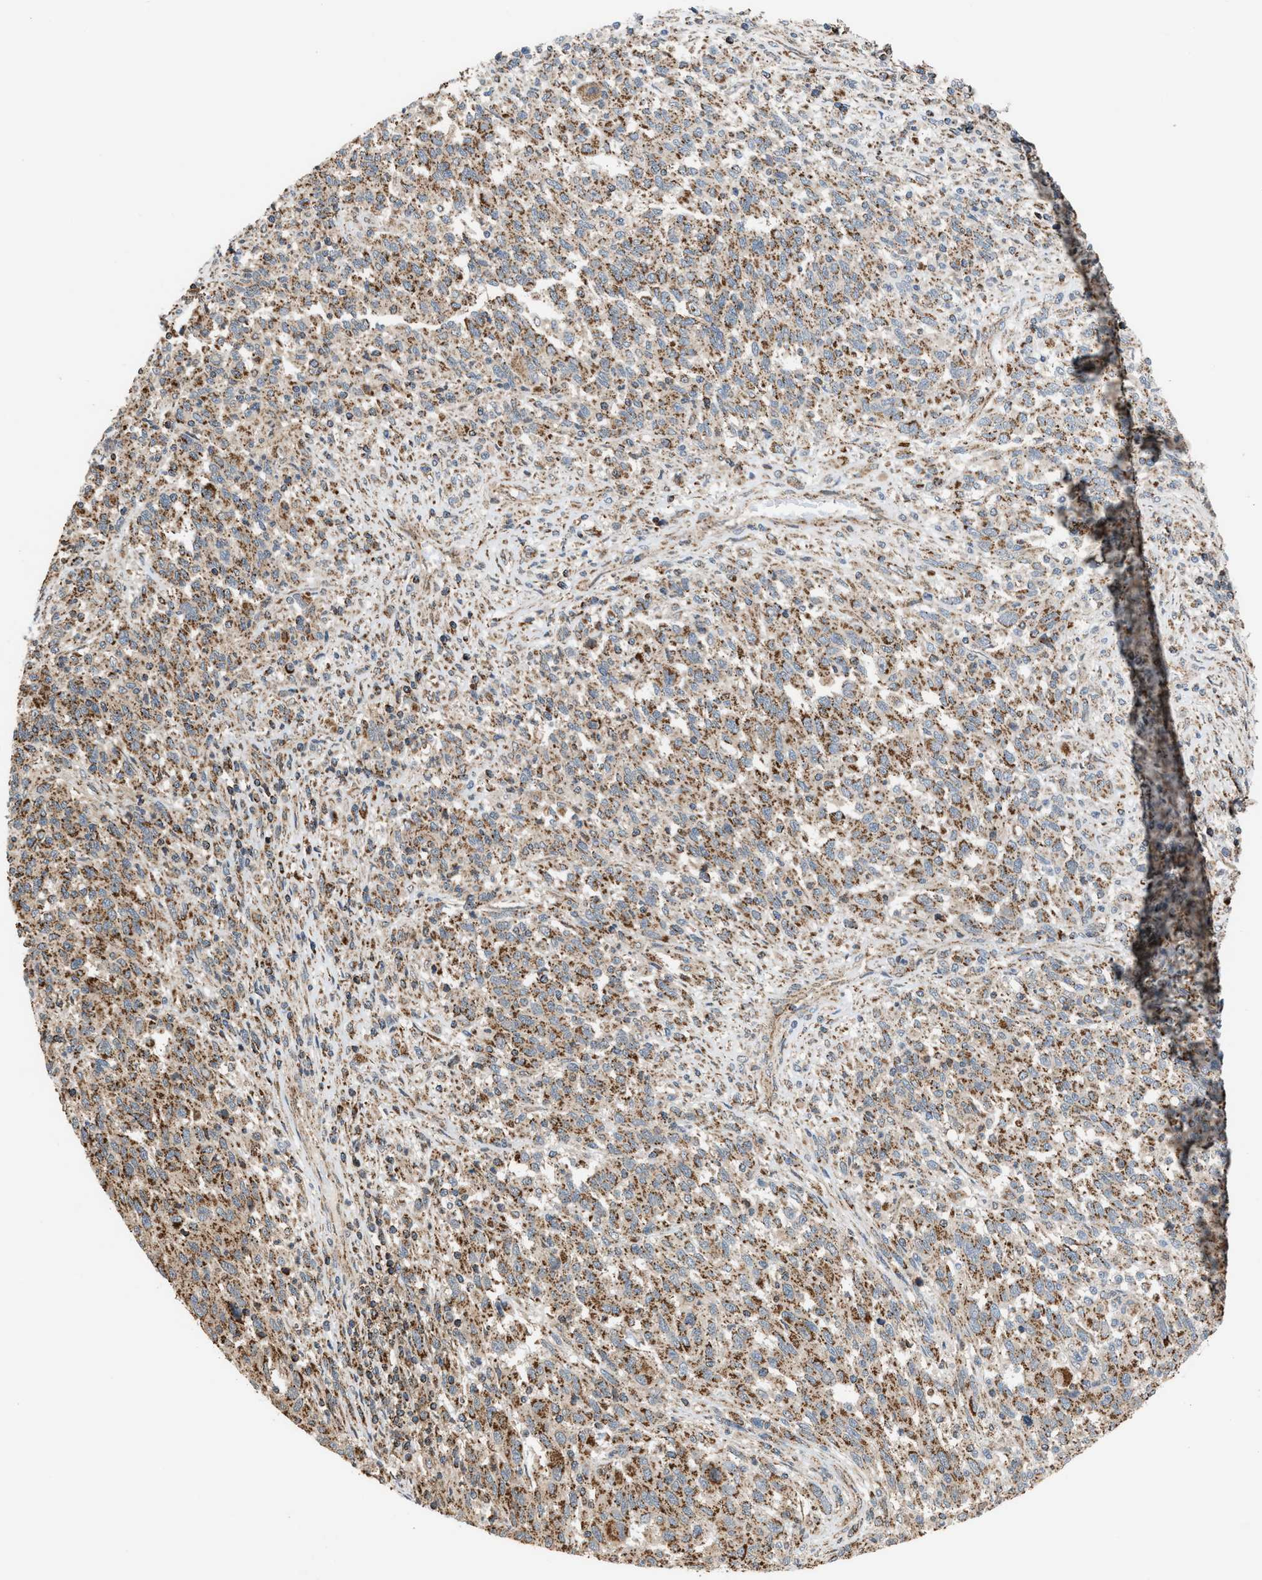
{"staining": {"intensity": "moderate", "quantity": ">75%", "location": "cytoplasmic/membranous"}, "tissue": "melanoma", "cell_type": "Tumor cells", "image_type": "cancer", "snomed": [{"axis": "morphology", "description": "Malignant melanoma, Metastatic site"}, {"axis": "topography", "description": "Lymph node"}], "caption": "About >75% of tumor cells in human malignant melanoma (metastatic site) show moderate cytoplasmic/membranous protein staining as visualized by brown immunohistochemical staining.", "gene": "SGSM2", "patient": {"sex": "male", "age": 61}}